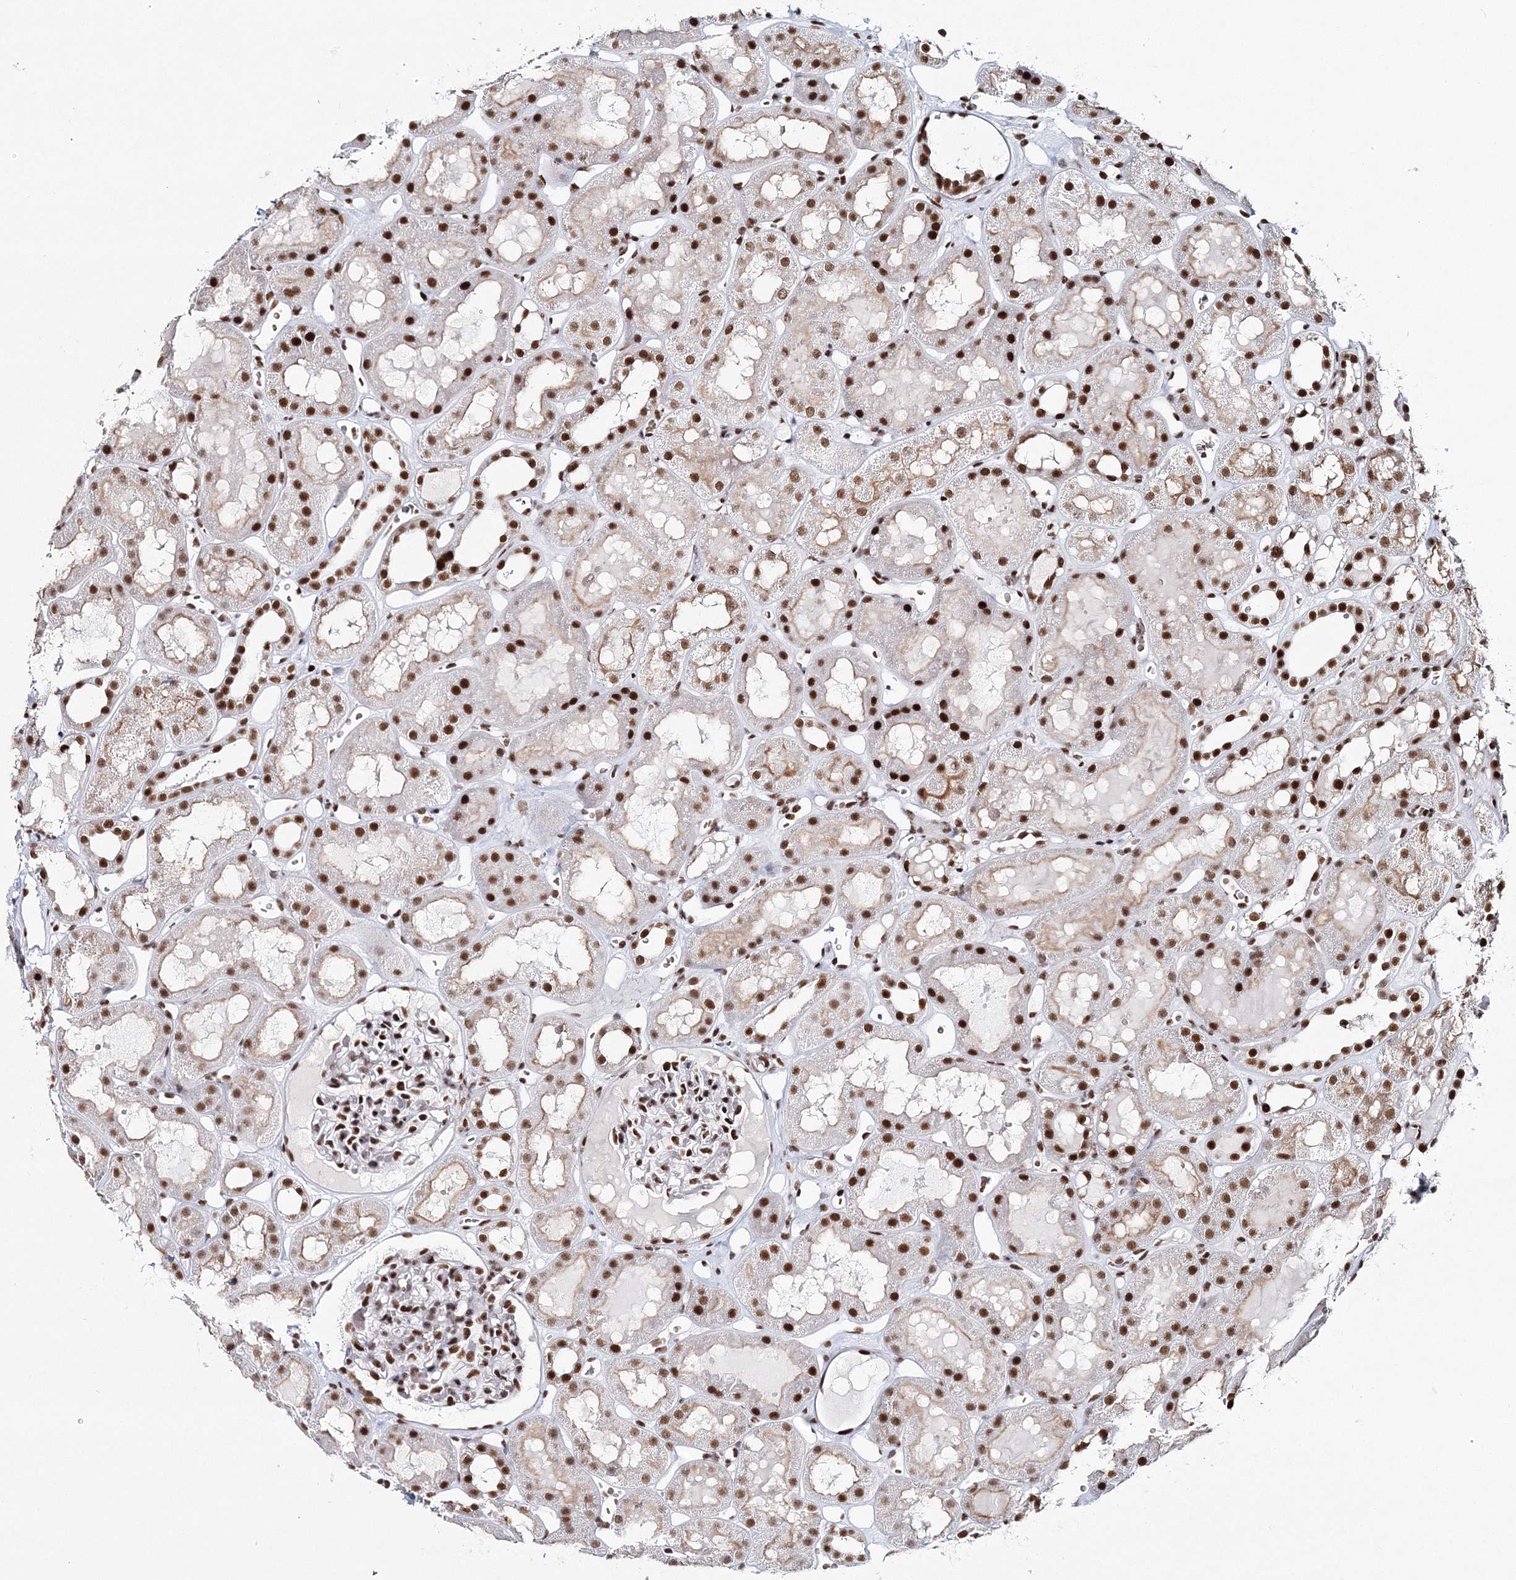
{"staining": {"intensity": "strong", "quantity": "25%-75%", "location": "nuclear"}, "tissue": "kidney", "cell_type": "Cells in glomeruli", "image_type": "normal", "snomed": [{"axis": "morphology", "description": "Normal tissue, NOS"}, {"axis": "topography", "description": "Kidney"}, {"axis": "topography", "description": "Urinary bladder"}], "caption": "Unremarkable kidney displays strong nuclear positivity in about 25%-75% of cells in glomeruli, visualized by immunohistochemistry.", "gene": "ENSG00000290315", "patient": {"sex": "male", "age": 16}}